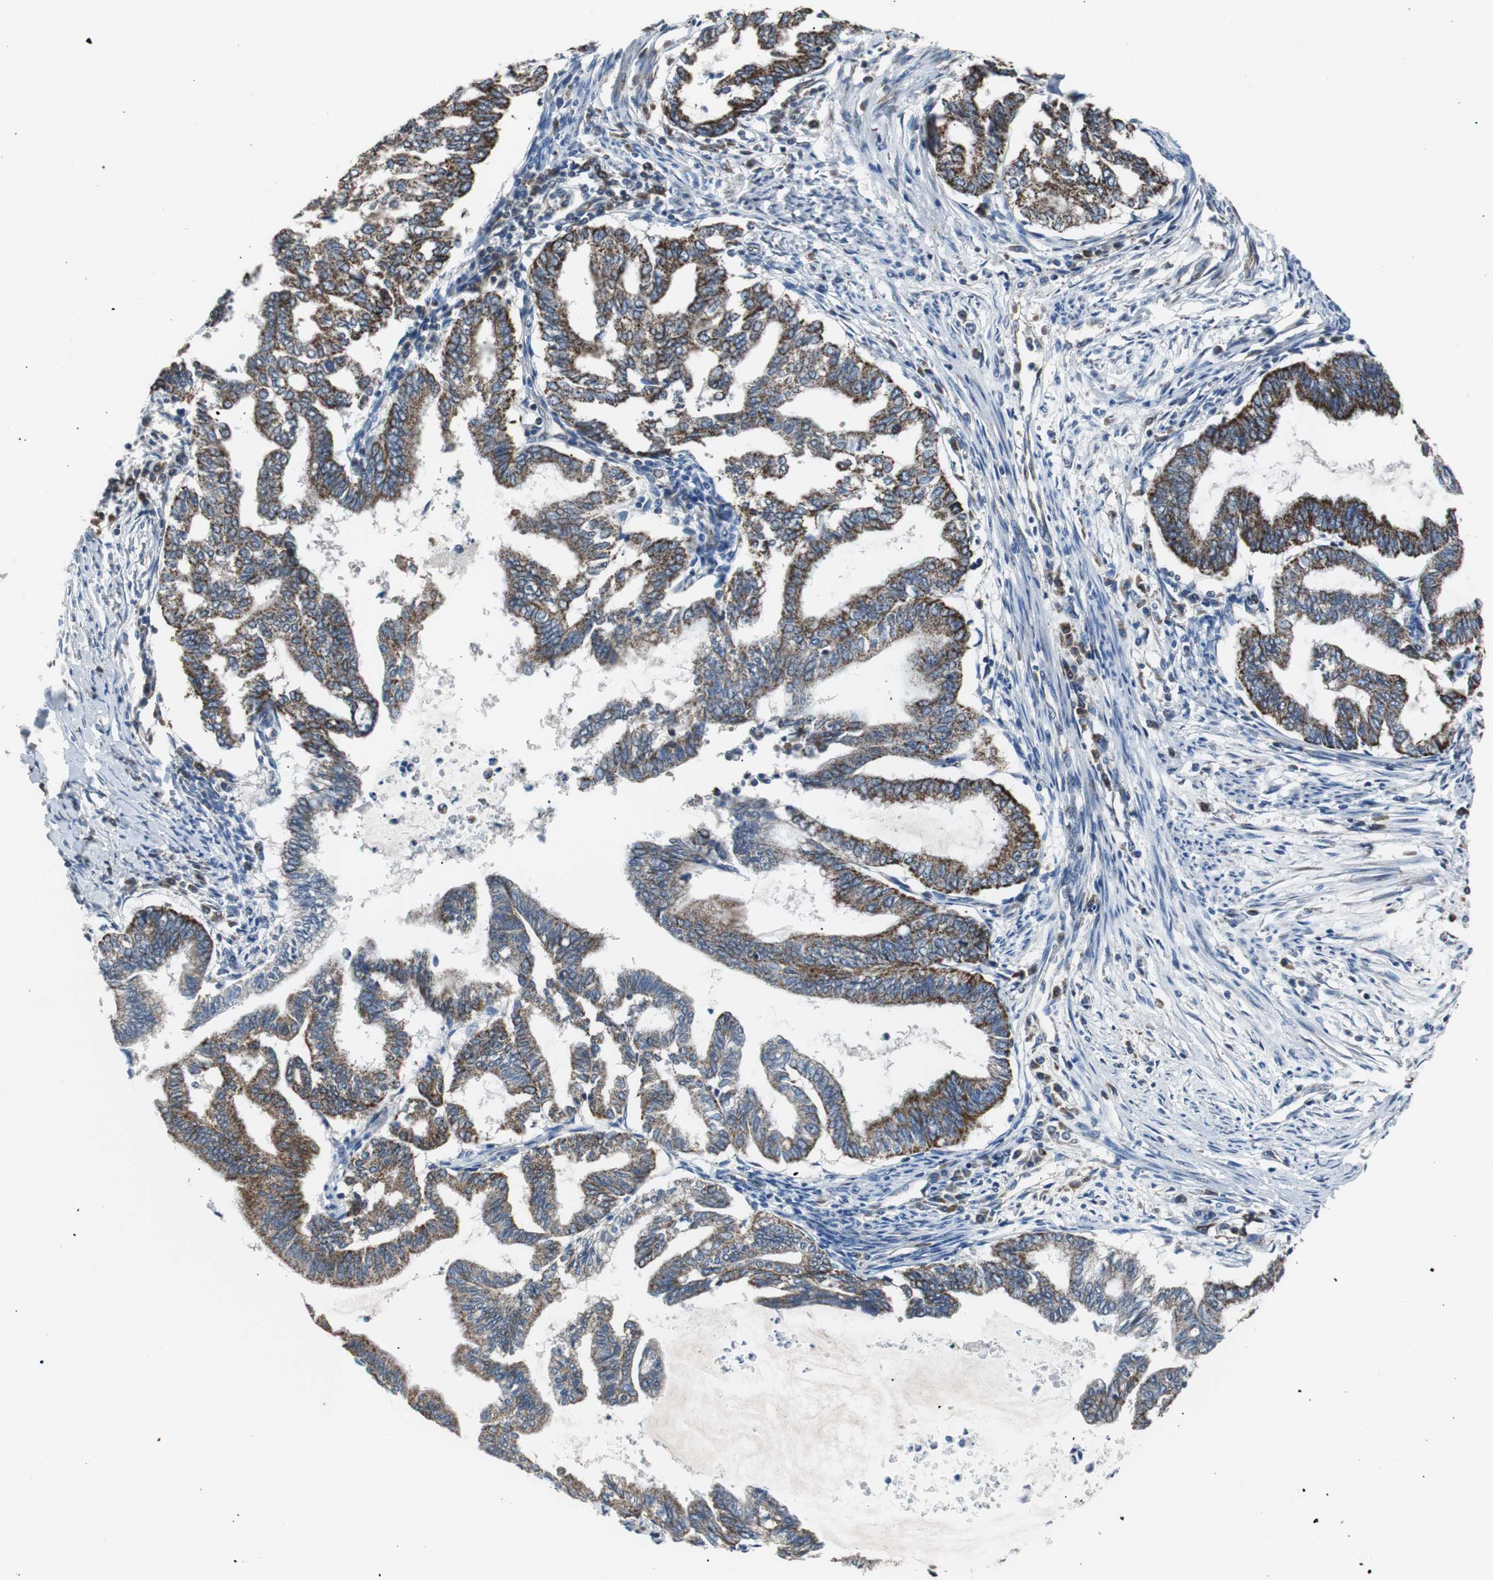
{"staining": {"intensity": "strong", "quantity": ">75%", "location": "cytoplasmic/membranous"}, "tissue": "endometrial cancer", "cell_type": "Tumor cells", "image_type": "cancer", "snomed": [{"axis": "morphology", "description": "Adenocarcinoma, NOS"}, {"axis": "topography", "description": "Endometrium"}], "caption": "Approximately >75% of tumor cells in human endometrial adenocarcinoma reveal strong cytoplasmic/membranous protein expression as visualized by brown immunohistochemical staining.", "gene": "PITRM1", "patient": {"sex": "female", "age": 79}}